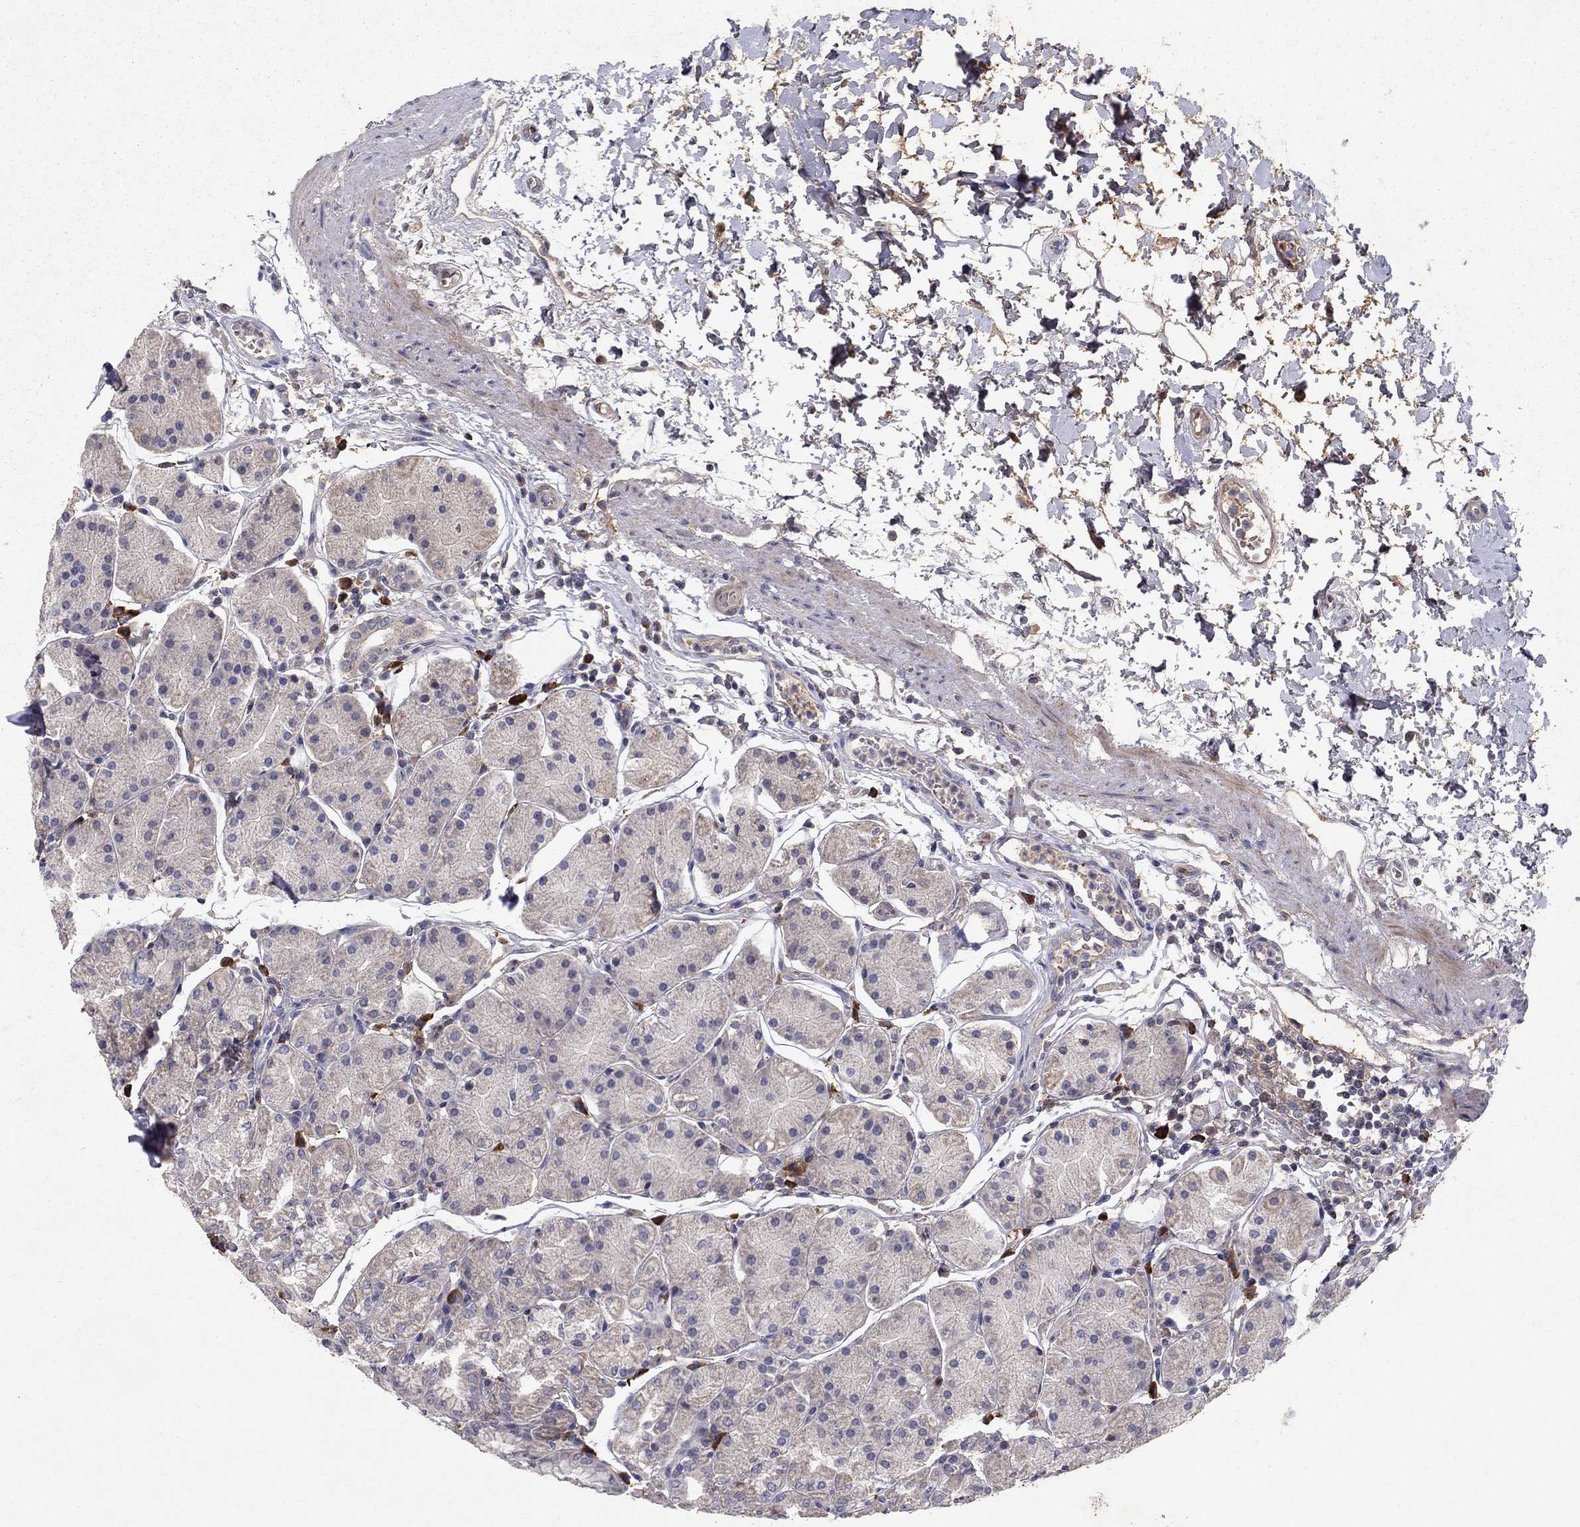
{"staining": {"intensity": "weak", "quantity": "<25%", "location": "cytoplasmic/membranous"}, "tissue": "stomach", "cell_type": "Glandular cells", "image_type": "normal", "snomed": [{"axis": "morphology", "description": "Normal tissue, NOS"}, {"axis": "topography", "description": "Stomach"}], "caption": "DAB (3,3'-diaminobenzidine) immunohistochemical staining of normal stomach reveals no significant staining in glandular cells.", "gene": "CRTC1", "patient": {"sex": "male", "age": 54}}